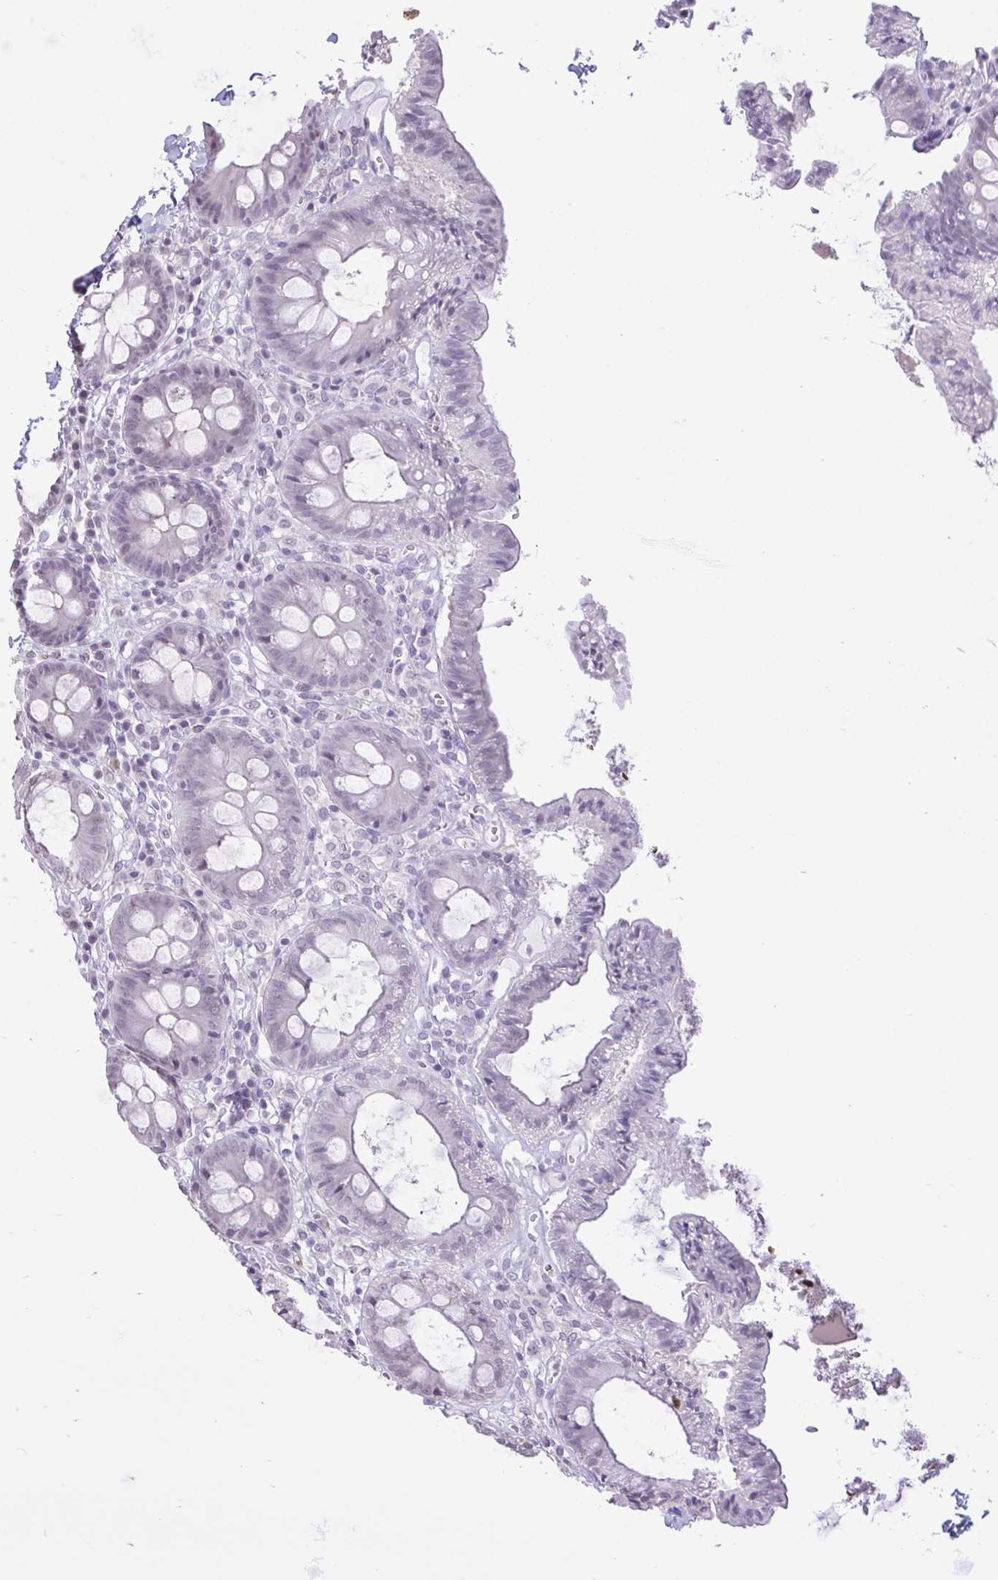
{"staining": {"intensity": "negative", "quantity": "none", "location": "none"}, "tissue": "colon", "cell_type": "Endothelial cells", "image_type": "normal", "snomed": [{"axis": "morphology", "description": "Normal tissue, NOS"}, {"axis": "topography", "description": "Colon"}, {"axis": "topography", "description": "Peripheral nerve tissue"}], "caption": "Endothelial cells are negative for protein expression in benign human colon. (IHC, brightfield microscopy, high magnification).", "gene": "REEP1", "patient": {"sex": "male", "age": 84}}